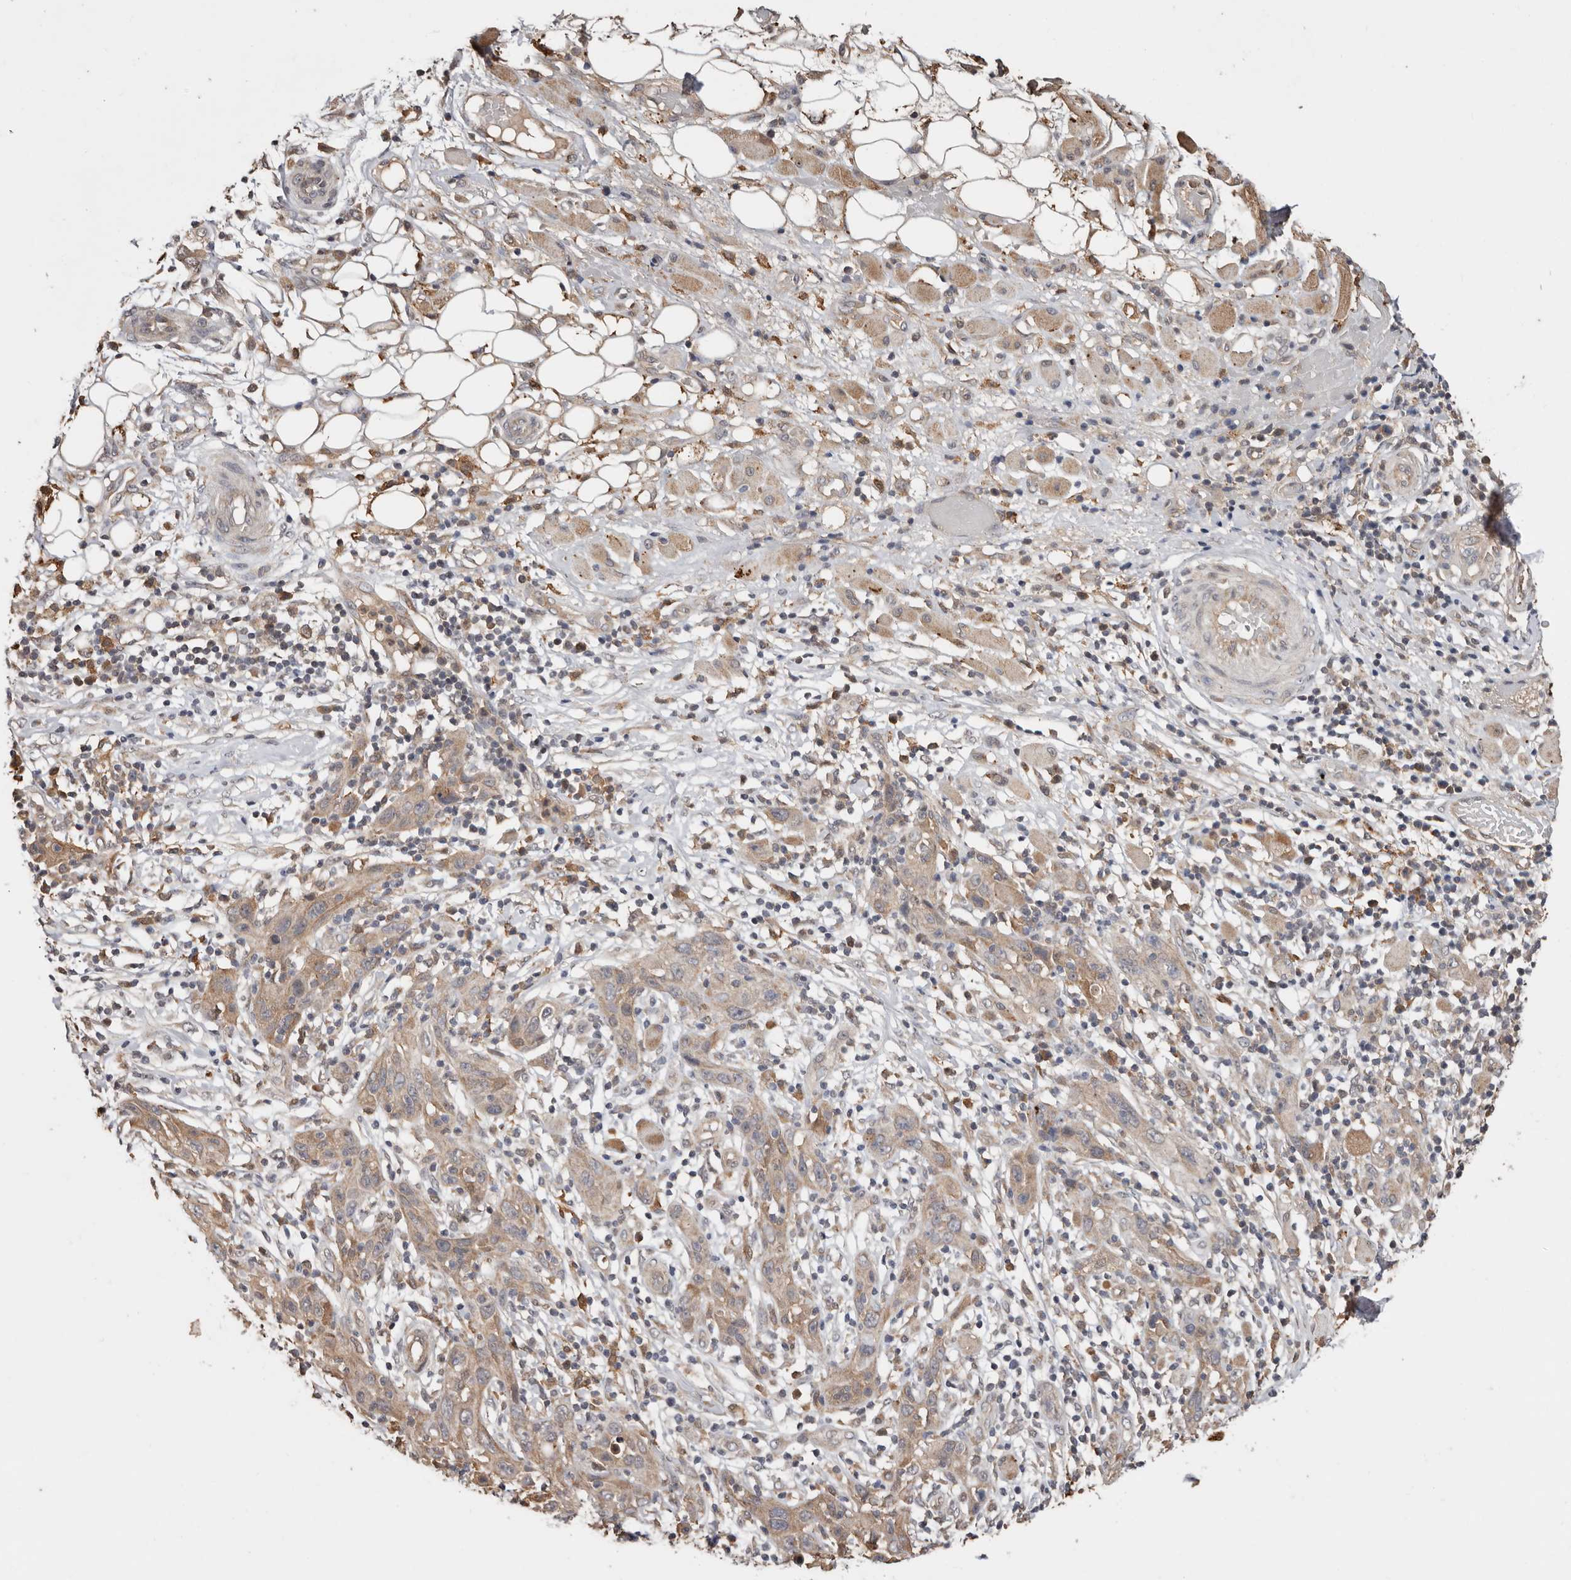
{"staining": {"intensity": "moderate", "quantity": ">75%", "location": "cytoplasmic/membranous"}, "tissue": "skin cancer", "cell_type": "Tumor cells", "image_type": "cancer", "snomed": [{"axis": "morphology", "description": "Squamous cell carcinoma, NOS"}, {"axis": "topography", "description": "Skin"}], "caption": "The photomicrograph reveals immunohistochemical staining of skin cancer (squamous cell carcinoma). There is moderate cytoplasmic/membranous positivity is identified in about >75% of tumor cells.", "gene": "RSPO2", "patient": {"sex": "female", "age": 88}}